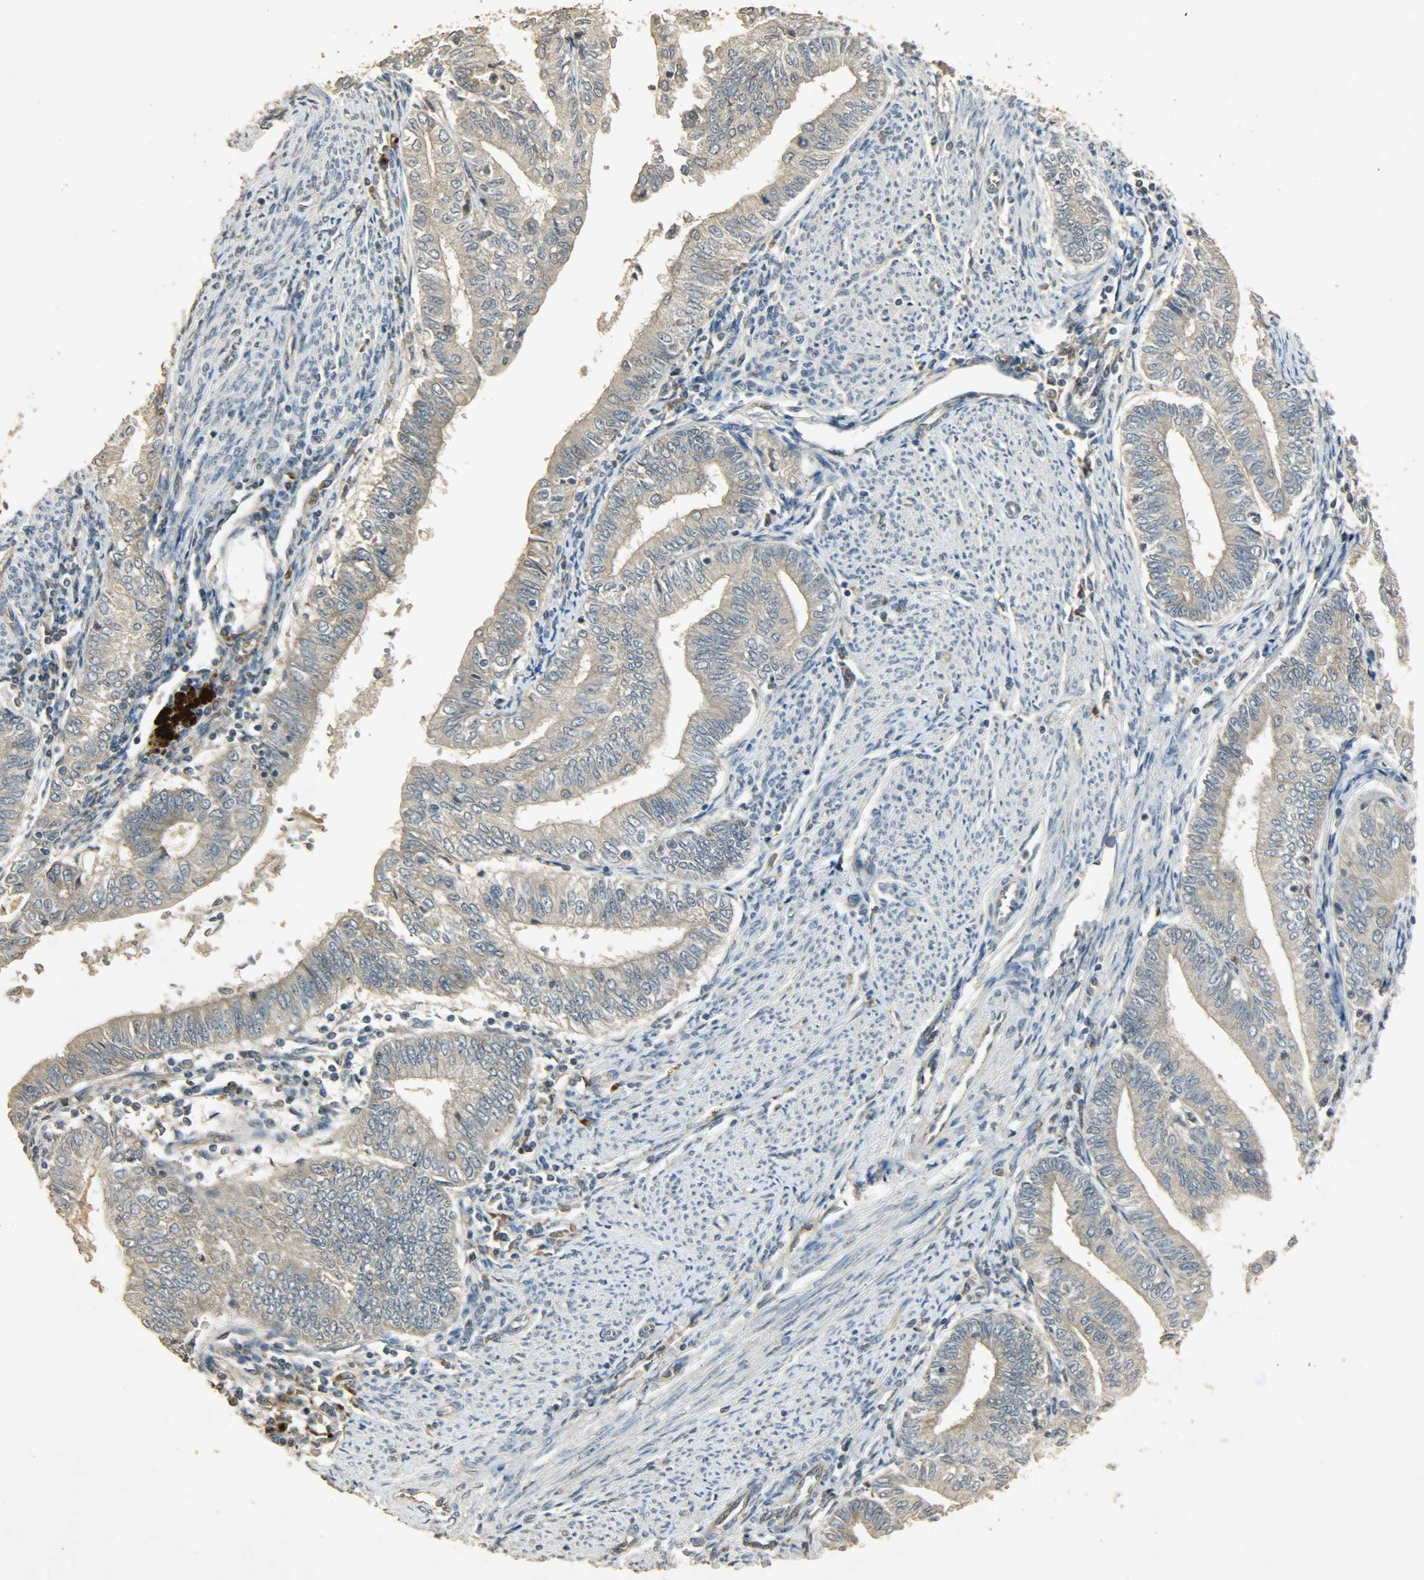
{"staining": {"intensity": "weak", "quantity": ">75%", "location": "cytoplasmic/membranous"}, "tissue": "endometrial cancer", "cell_type": "Tumor cells", "image_type": "cancer", "snomed": [{"axis": "morphology", "description": "Adenocarcinoma, NOS"}, {"axis": "topography", "description": "Endometrium"}], "caption": "Weak cytoplasmic/membranous protein positivity is identified in about >75% of tumor cells in endometrial cancer (adenocarcinoma).", "gene": "ATP2B1", "patient": {"sex": "female", "age": 66}}